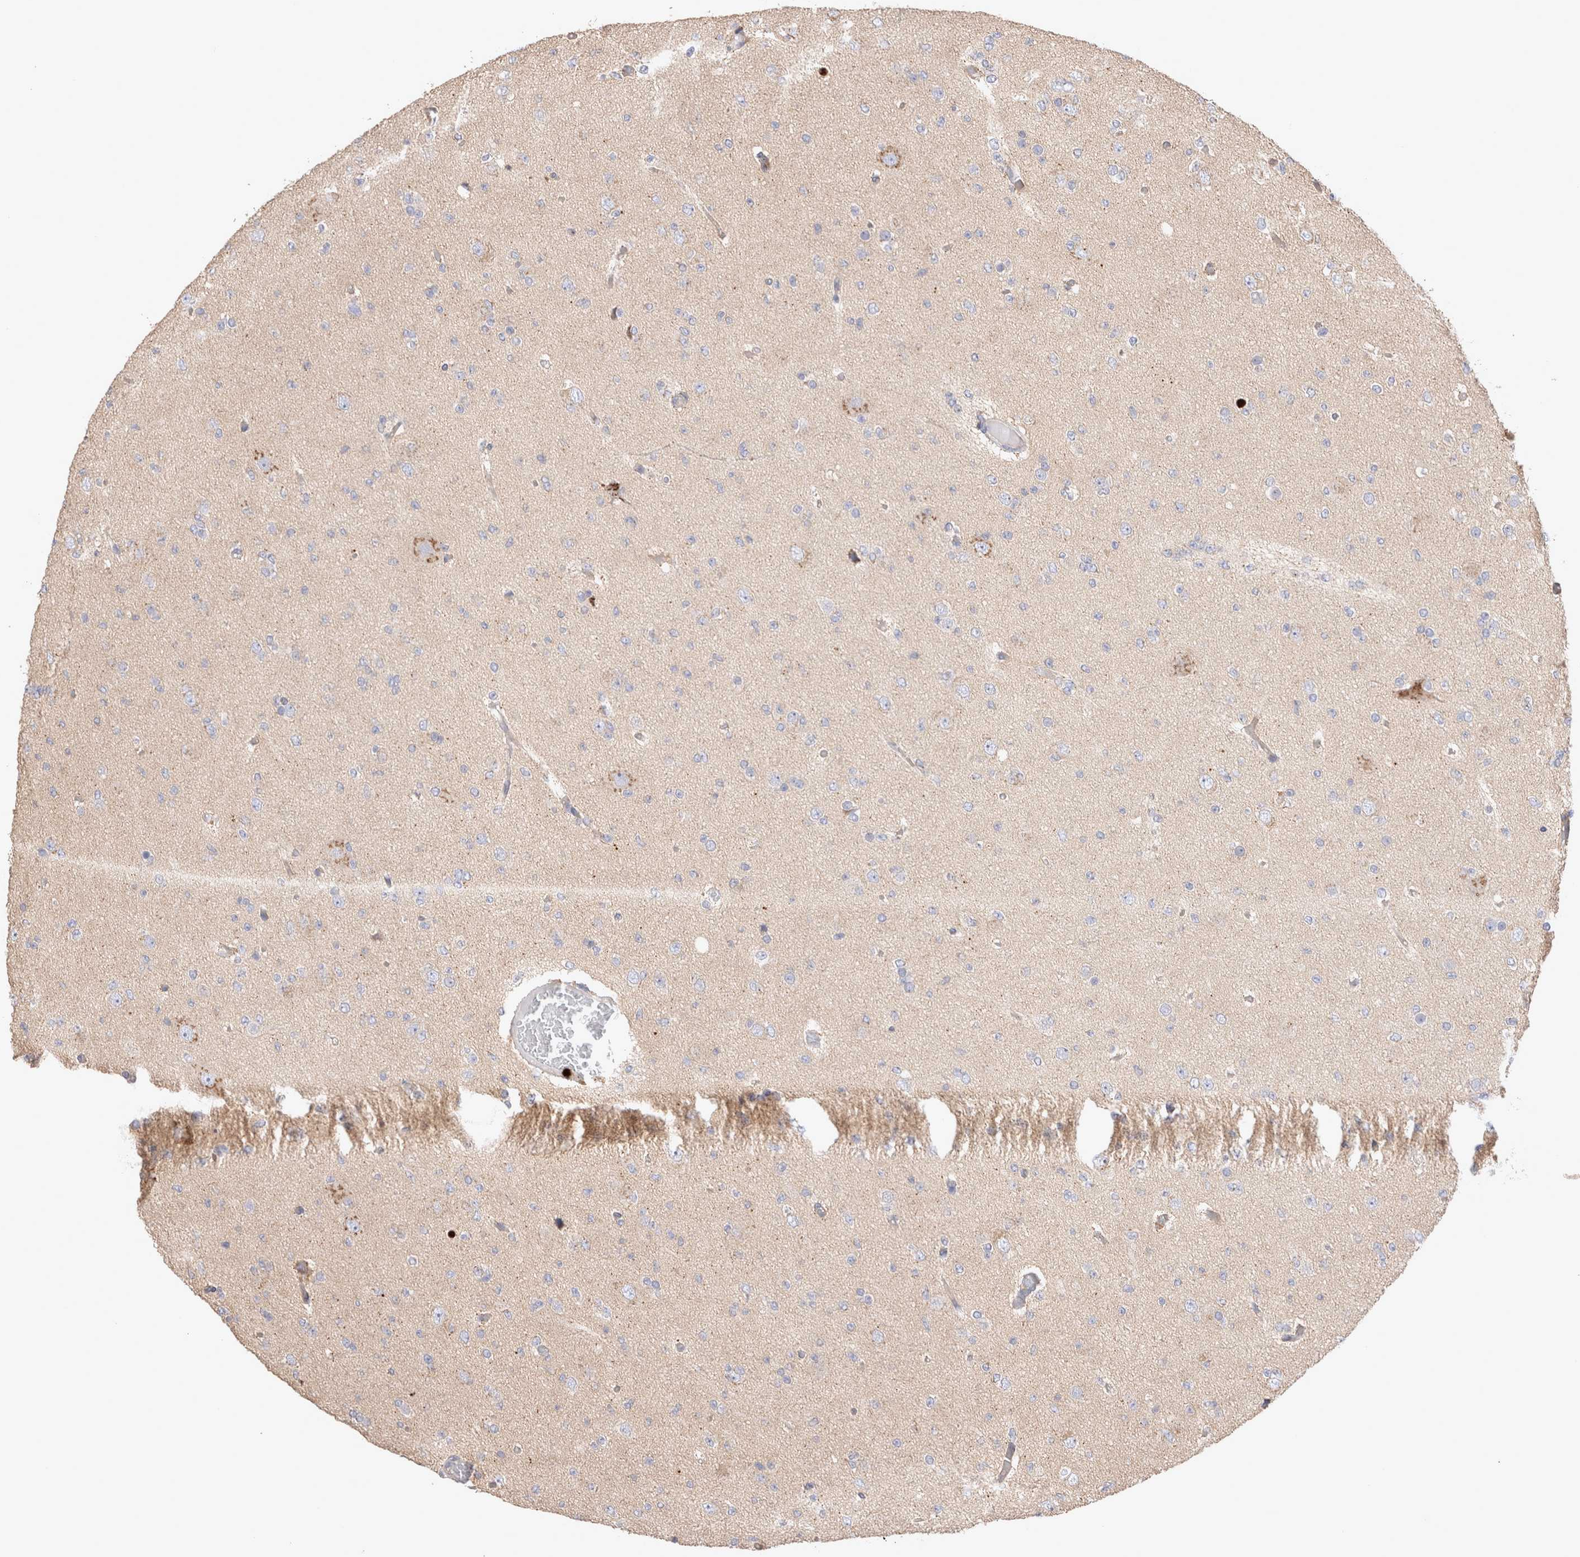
{"staining": {"intensity": "negative", "quantity": "none", "location": "none"}, "tissue": "glioma", "cell_type": "Tumor cells", "image_type": "cancer", "snomed": [{"axis": "morphology", "description": "Glioma, malignant, Low grade"}, {"axis": "topography", "description": "Brain"}], "caption": "The immunohistochemistry photomicrograph has no significant staining in tumor cells of glioma tissue. Nuclei are stained in blue.", "gene": "NXT2", "patient": {"sex": "female", "age": 22}}